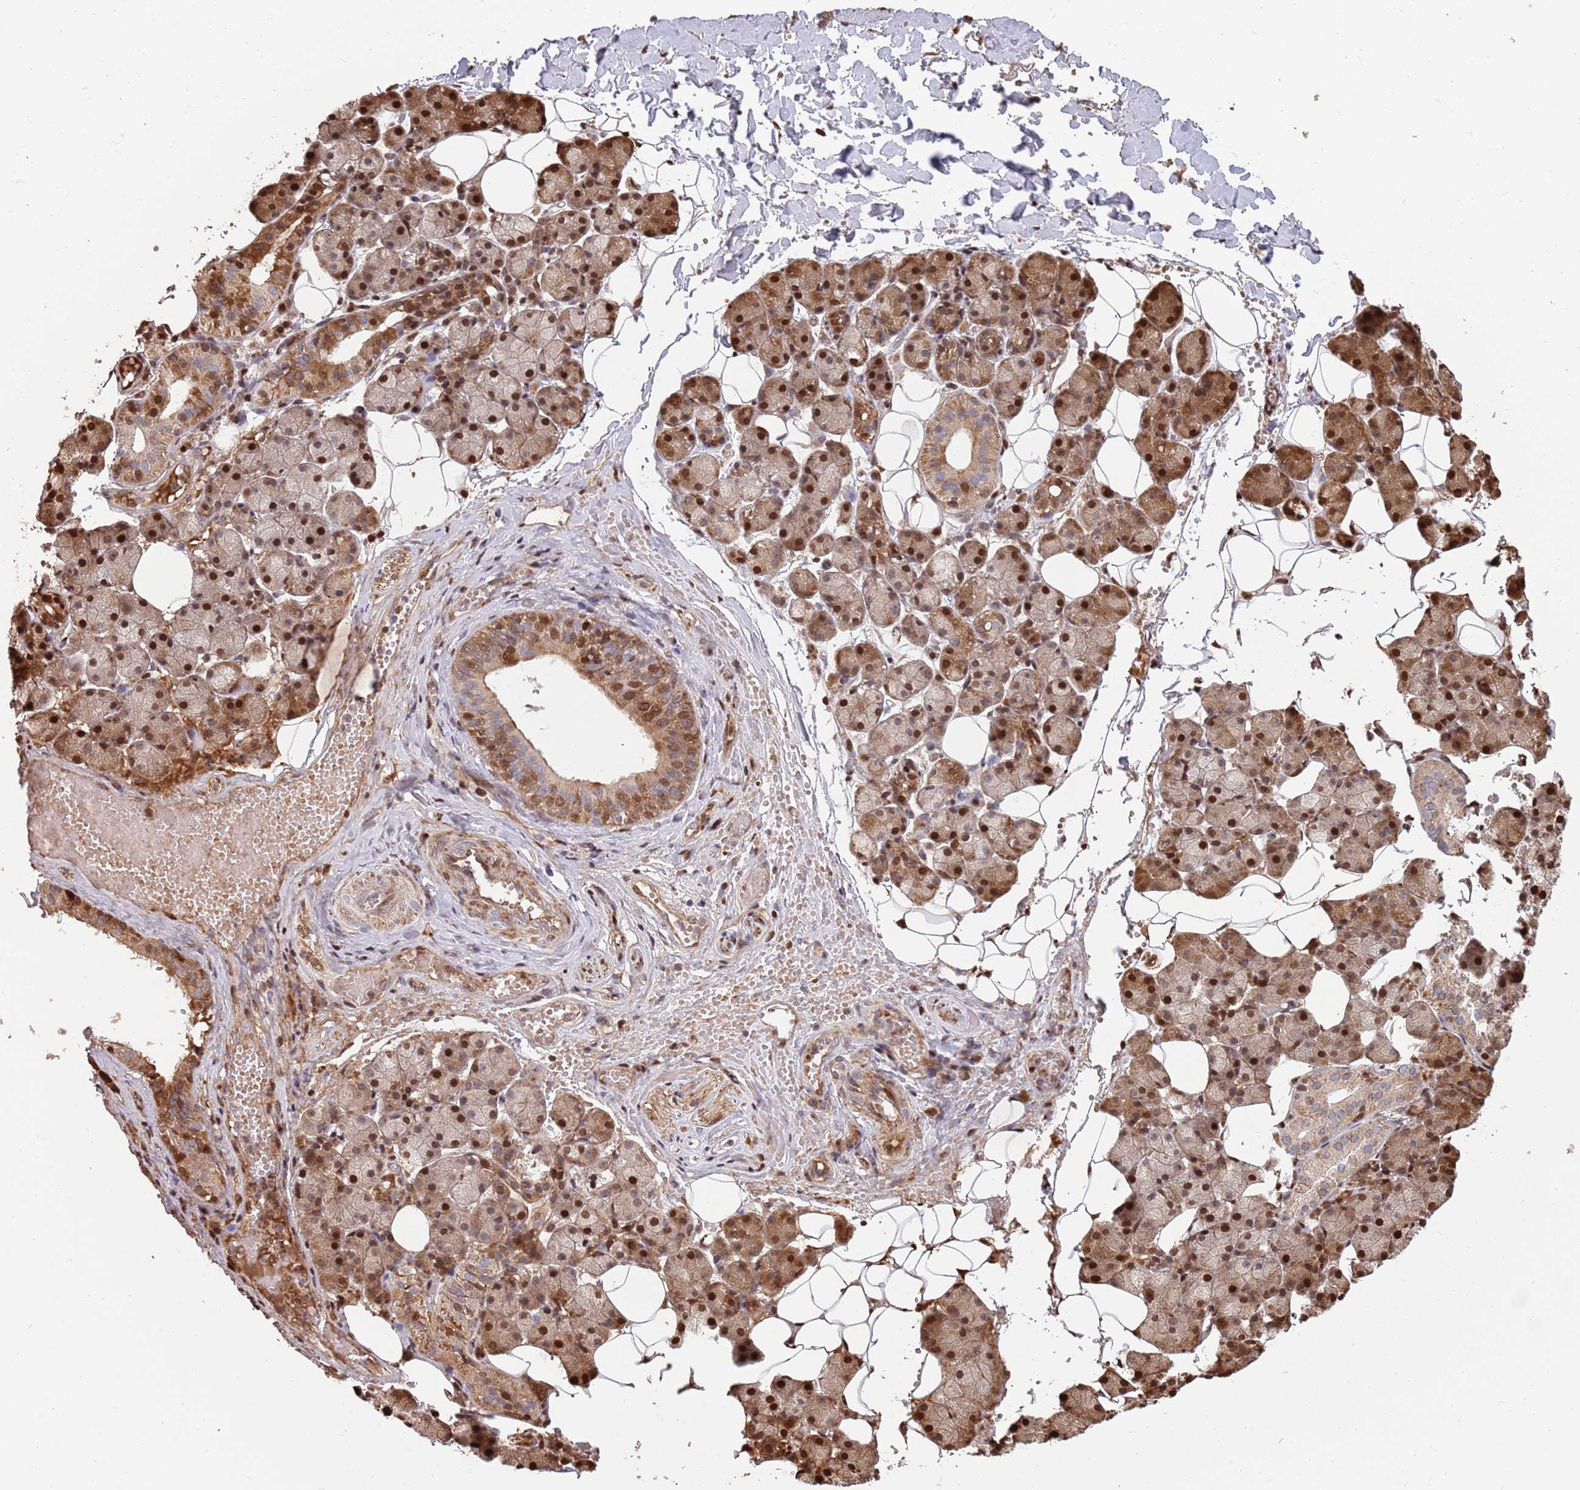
{"staining": {"intensity": "strong", "quantity": ">75%", "location": "cytoplasmic/membranous,nuclear"}, "tissue": "salivary gland", "cell_type": "Glandular cells", "image_type": "normal", "snomed": [{"axis": "morphology", "description": "Normal tissue, NOS"}, {"axis": "topography", "description": "Salivary gland"}], "caption": "Immunohistochemistry (IHC) of unremarkable salivary gland reveals high levels of strong cytoplasmic/membranous,nuclear expression in about >75% of glandular cells.", "gene": "SYNDIG1L", "patient": {"sex": "female", "age": 33}}